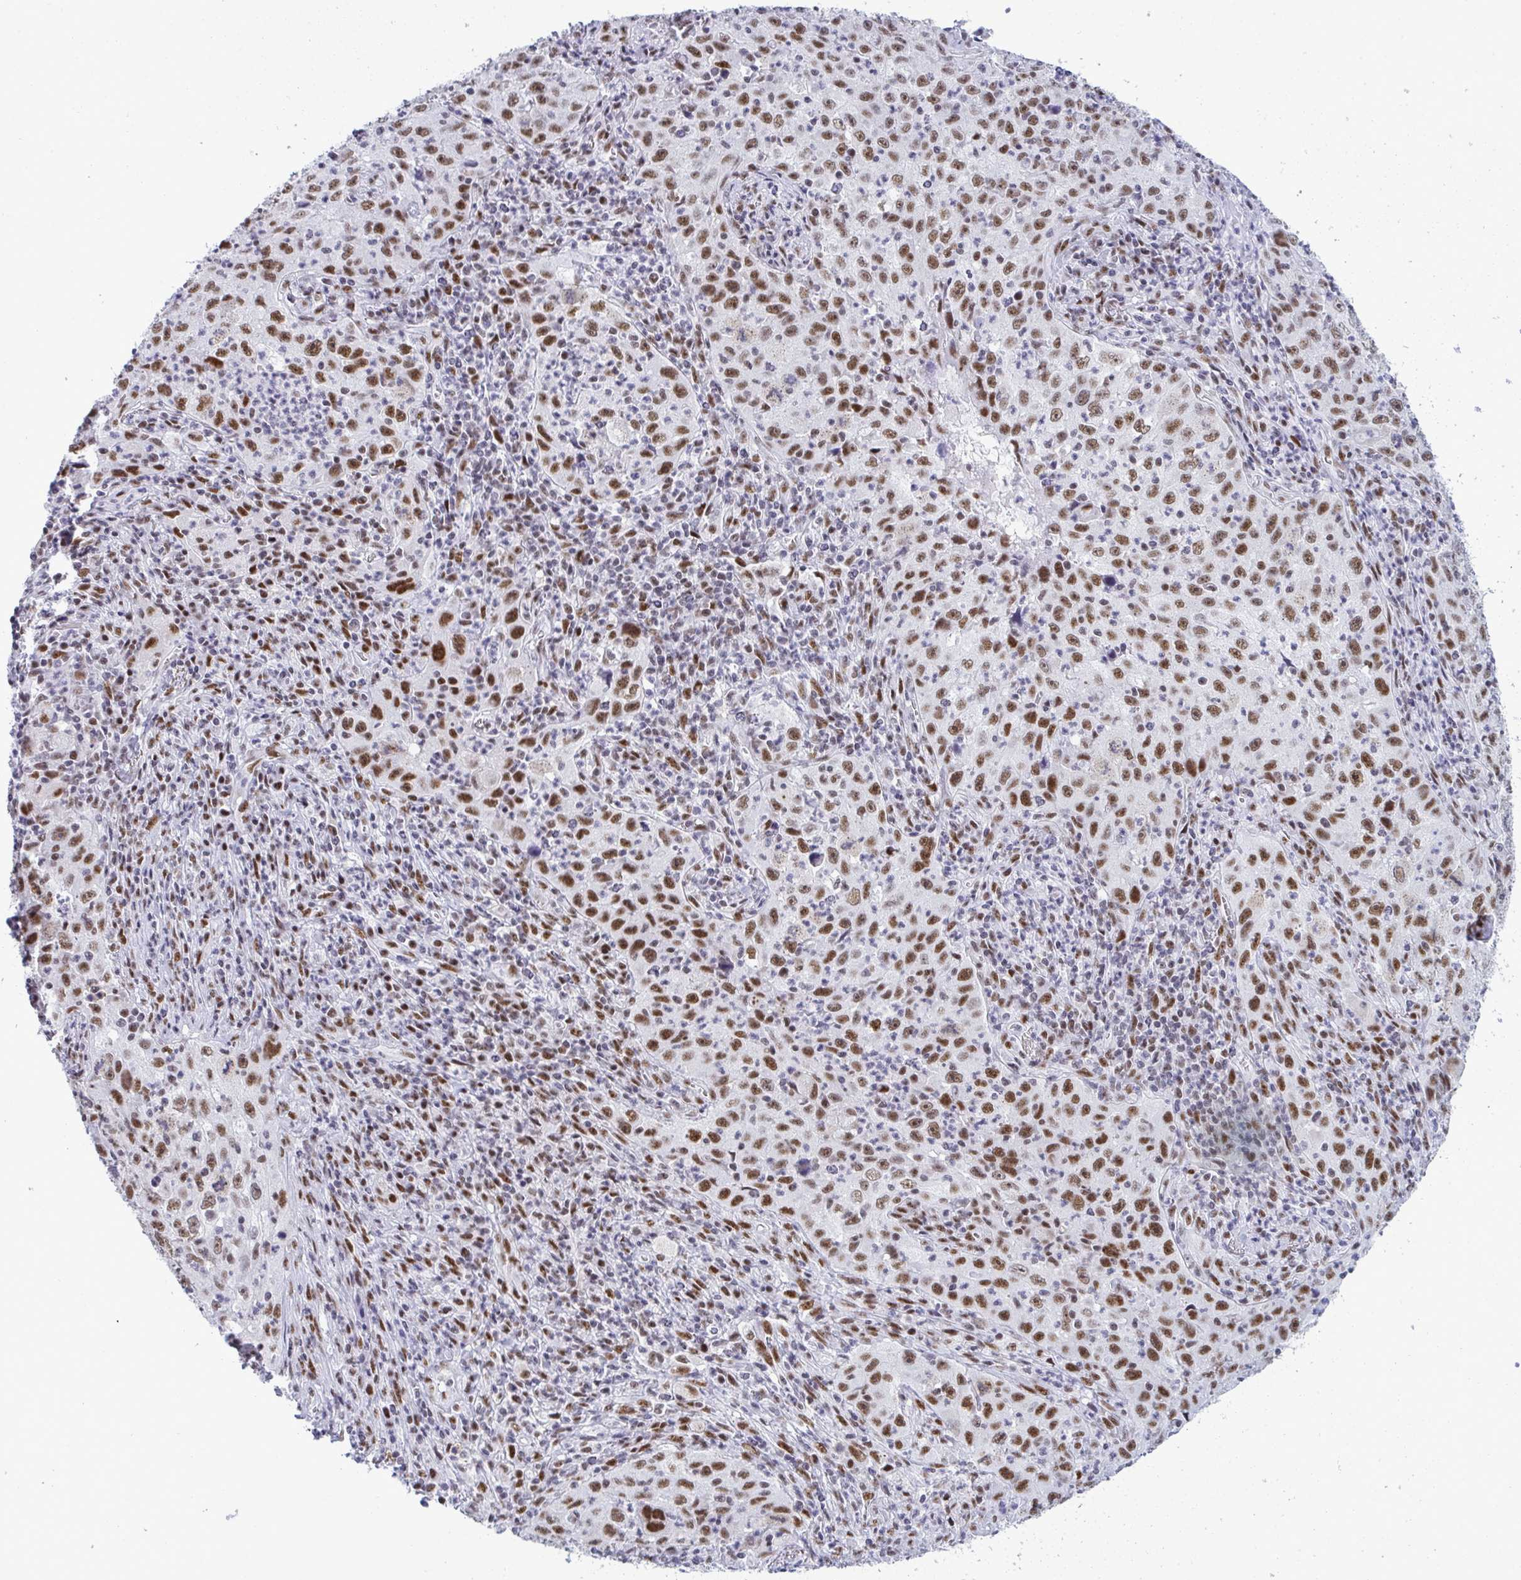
{"staining": {"intensity": "moderate", "quantity": "25%-75%", "location": "nuclear"}, "tissue": "lung cancer", "cell_type": "Tumor cells", "image_type": "cancer", "snomed": [{"axis": "morphology", "description": "Squamous cell carcinoma, NOS"}, {"axis": "topography", "description": "Lung"}], "caption": "Immunohistochemical staining of human lung squamous cell carcinoma shows medium levels of moderate nuclear protein expression in approximately 25%-75% of tumor cells. The protein of interest is stained brown, and the nuclei are stained in blue (DAB (3,3'-diaminobenzidine) IHC with brightfield microscopy, high magnification).", "gene": "PPP1R10", "patient": {"sex": "male", "age": 71}}